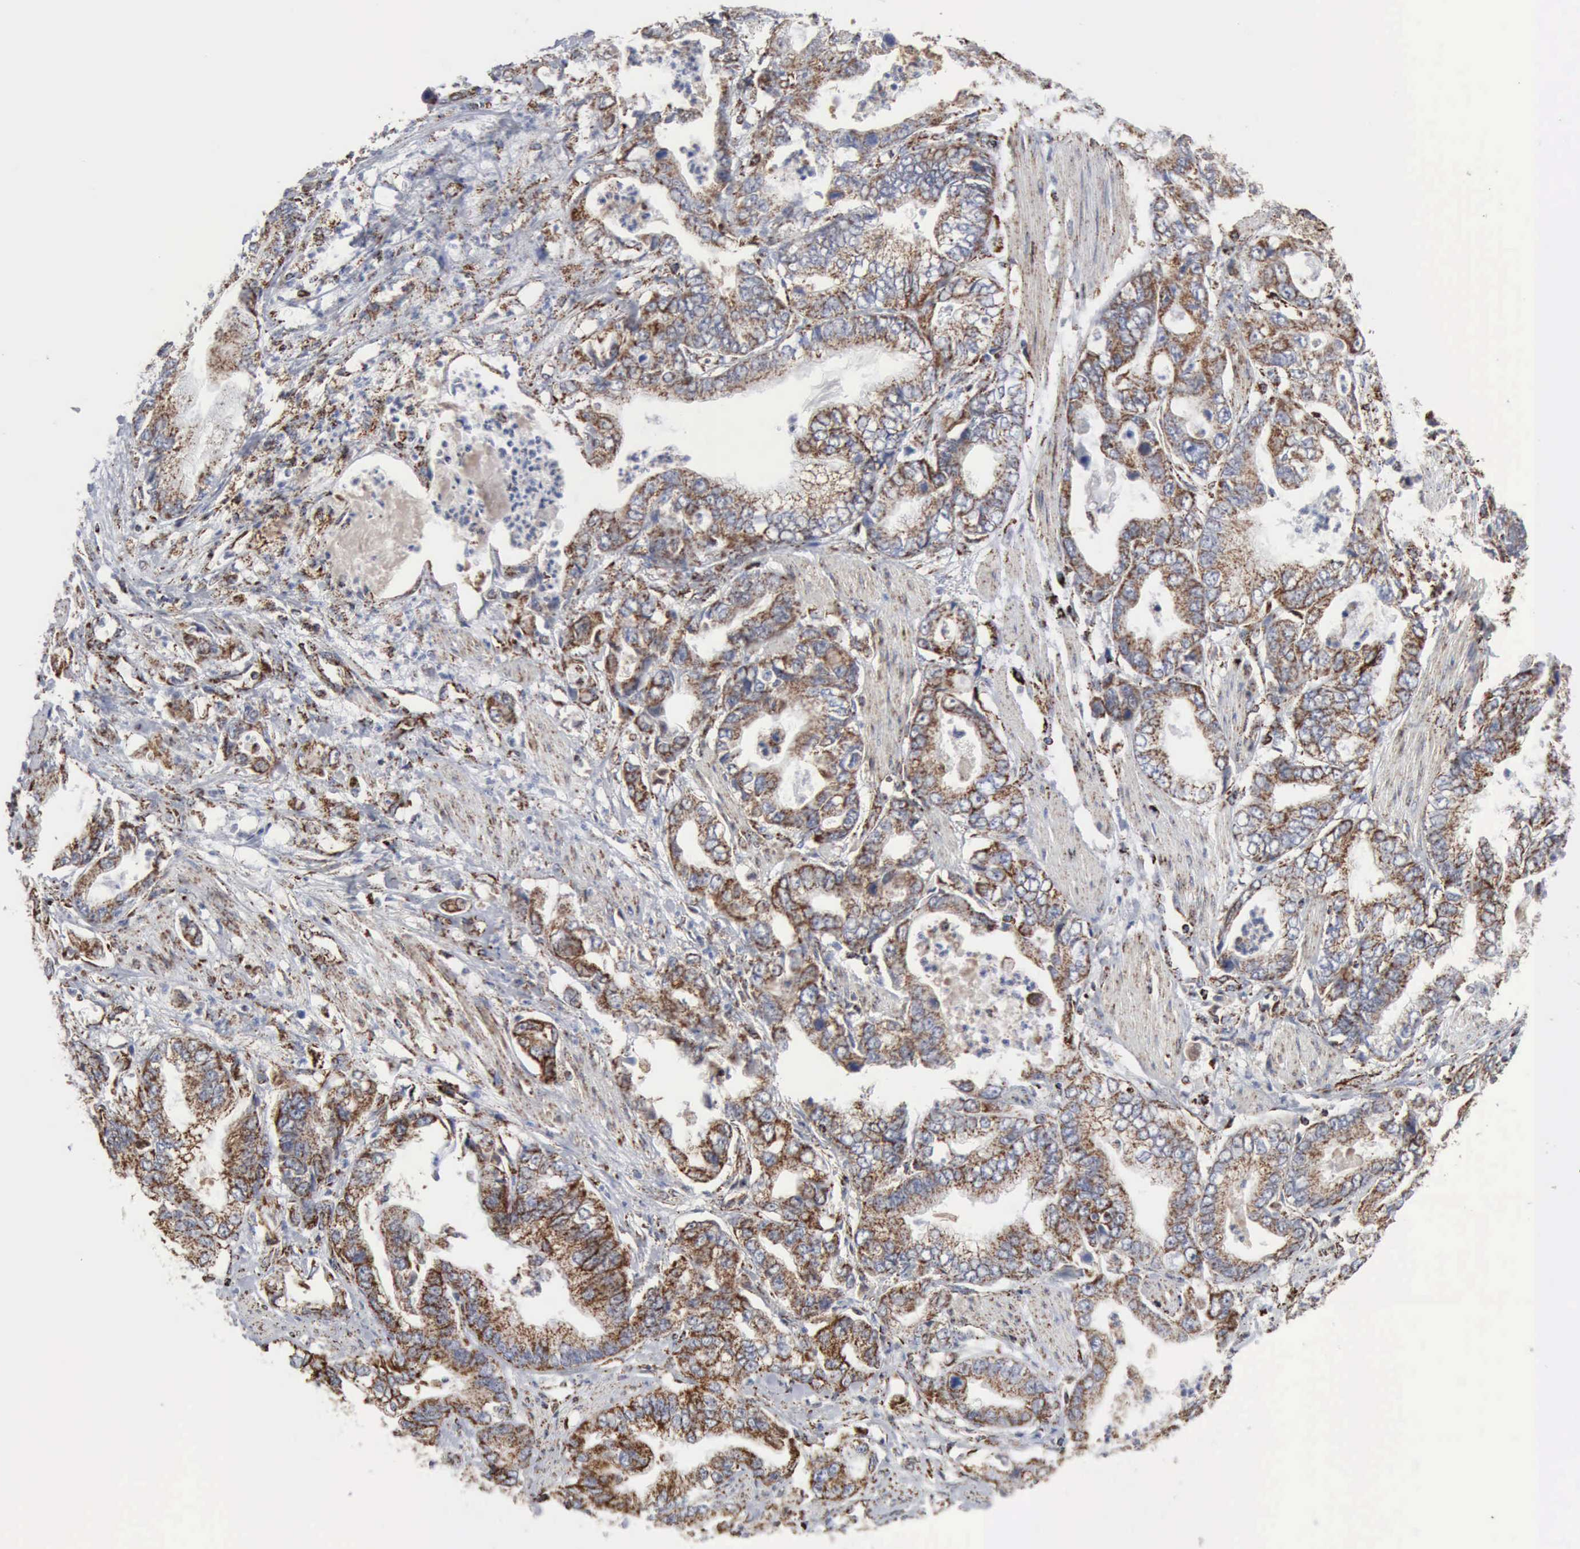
{"staining": {"intensity": "moderate", "quantity": ">75%", "location": "cytoplasmic/membranous"}, "tissue": "stomach cancer", "cell_type": "Tumor cells", "image_type": "cancer", "snomed": [{"axis": "morphology", "description": "Adenocarcinoma, NOS"}, {"axis": "topography", "description": "Pancreas"}, {"axis": "topography", "description": "Stomach, upper"}], "caption": "Tumor cells reveal medium levels of moderate cytoplasmic/membranous positivity in about >75% of cells in human adenocarcinoma (stomach). (Brightfield microscopy of DAB IHC at high magnification).", "gene": "ACO2", "patient": {"sex": "male", "age": 77}}